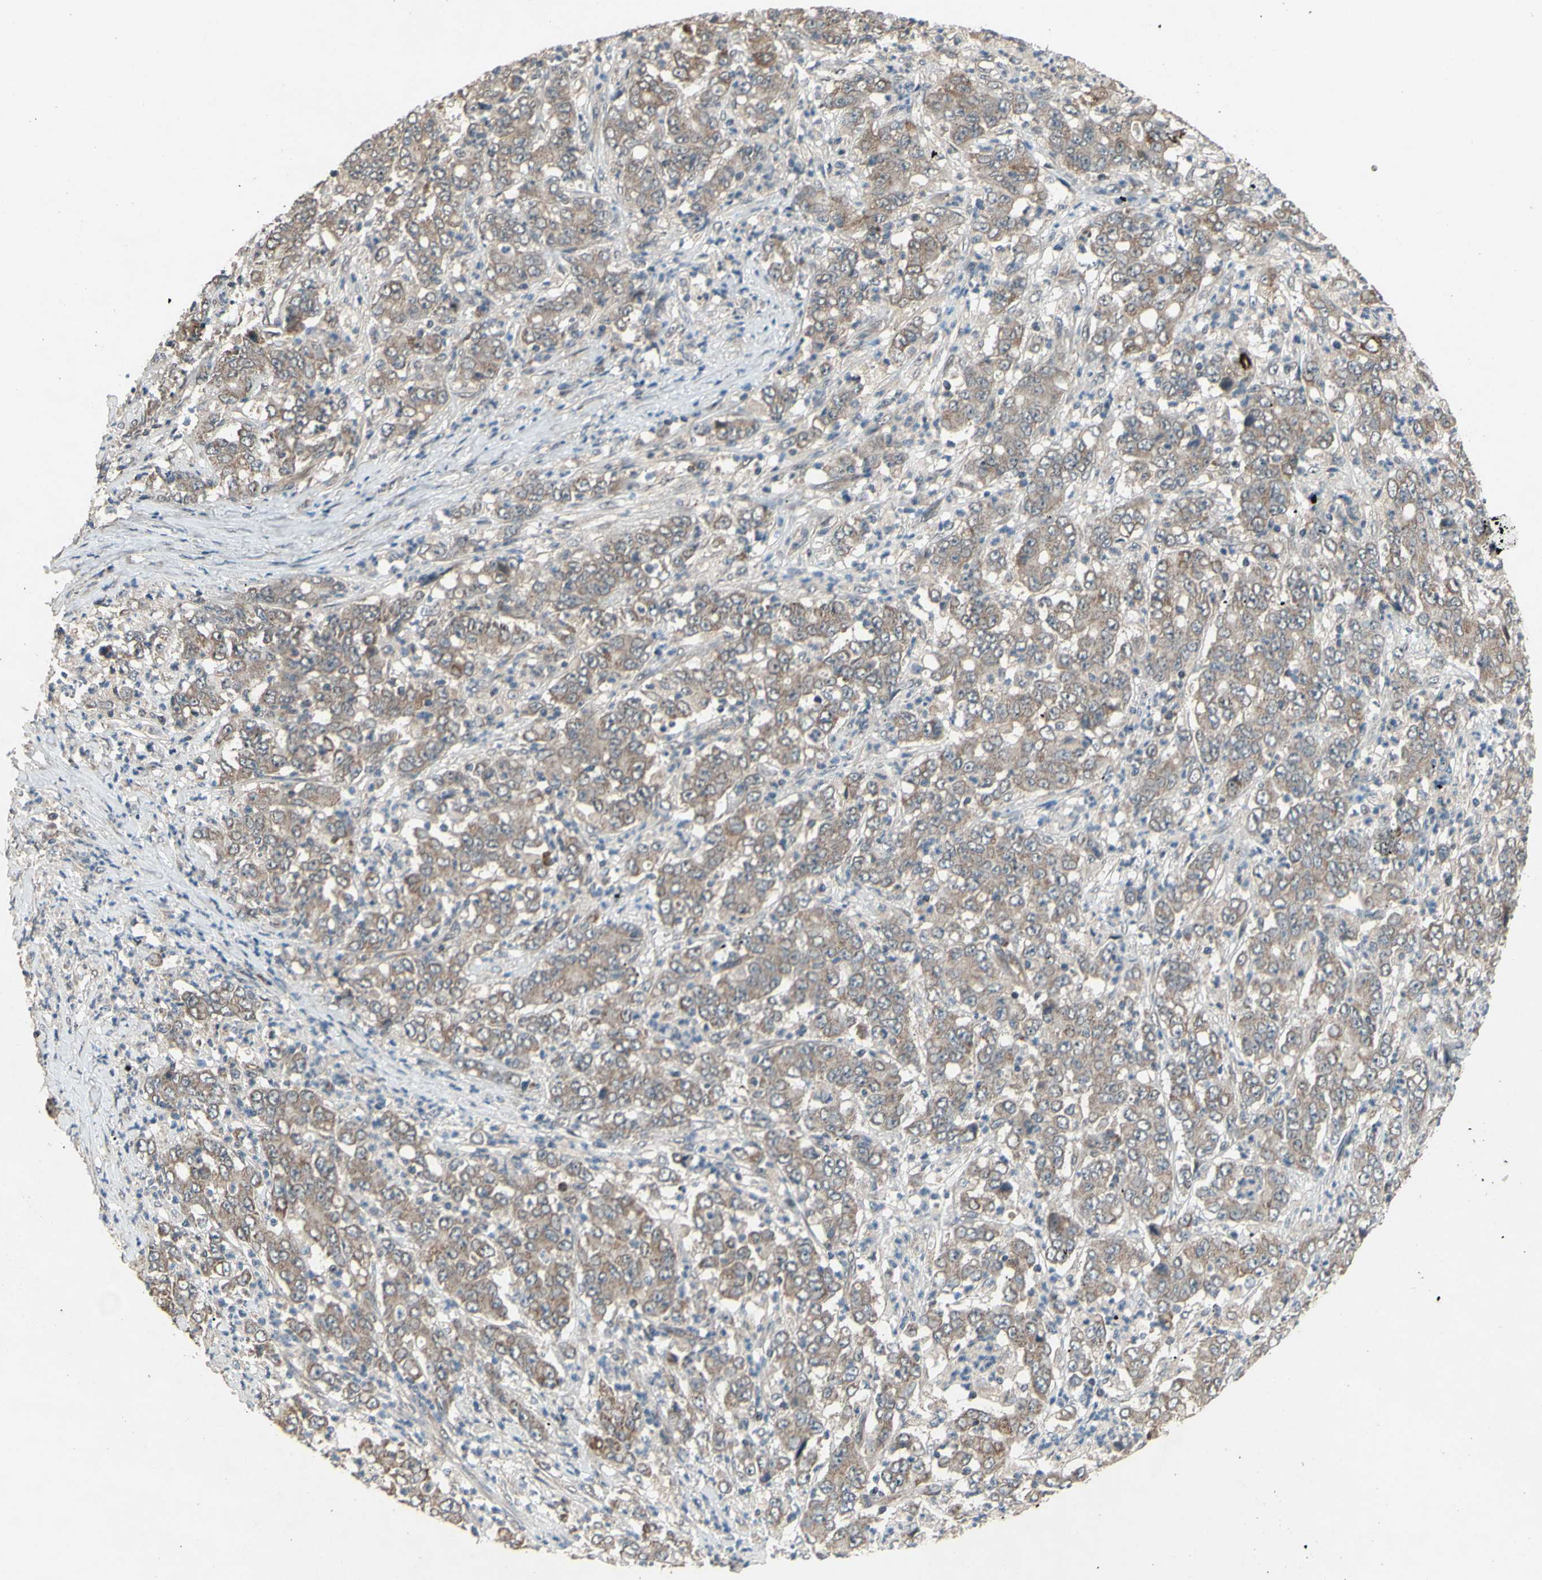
{"staining": {"intensity": "weak", "quantity": ">75%", "location": "cytoplasmic/membranous"}, "tissue": "stomach cancer", "cell_type": "Tumor cells", "image_type": "cancer", "snomed": [{"axis": "morphology", "description": "Adenocarcinoma, NOS"}, {"axis": "topography", "description": "Stomach, lower"}], "caption": "Protein staining displays weak cytoplasmic/membranous expression in about >75% of tumor cells in stomach cancer (adenocarcinoma).", "gene": "CD164", "patient": {"sex": "female", "age": 71}}